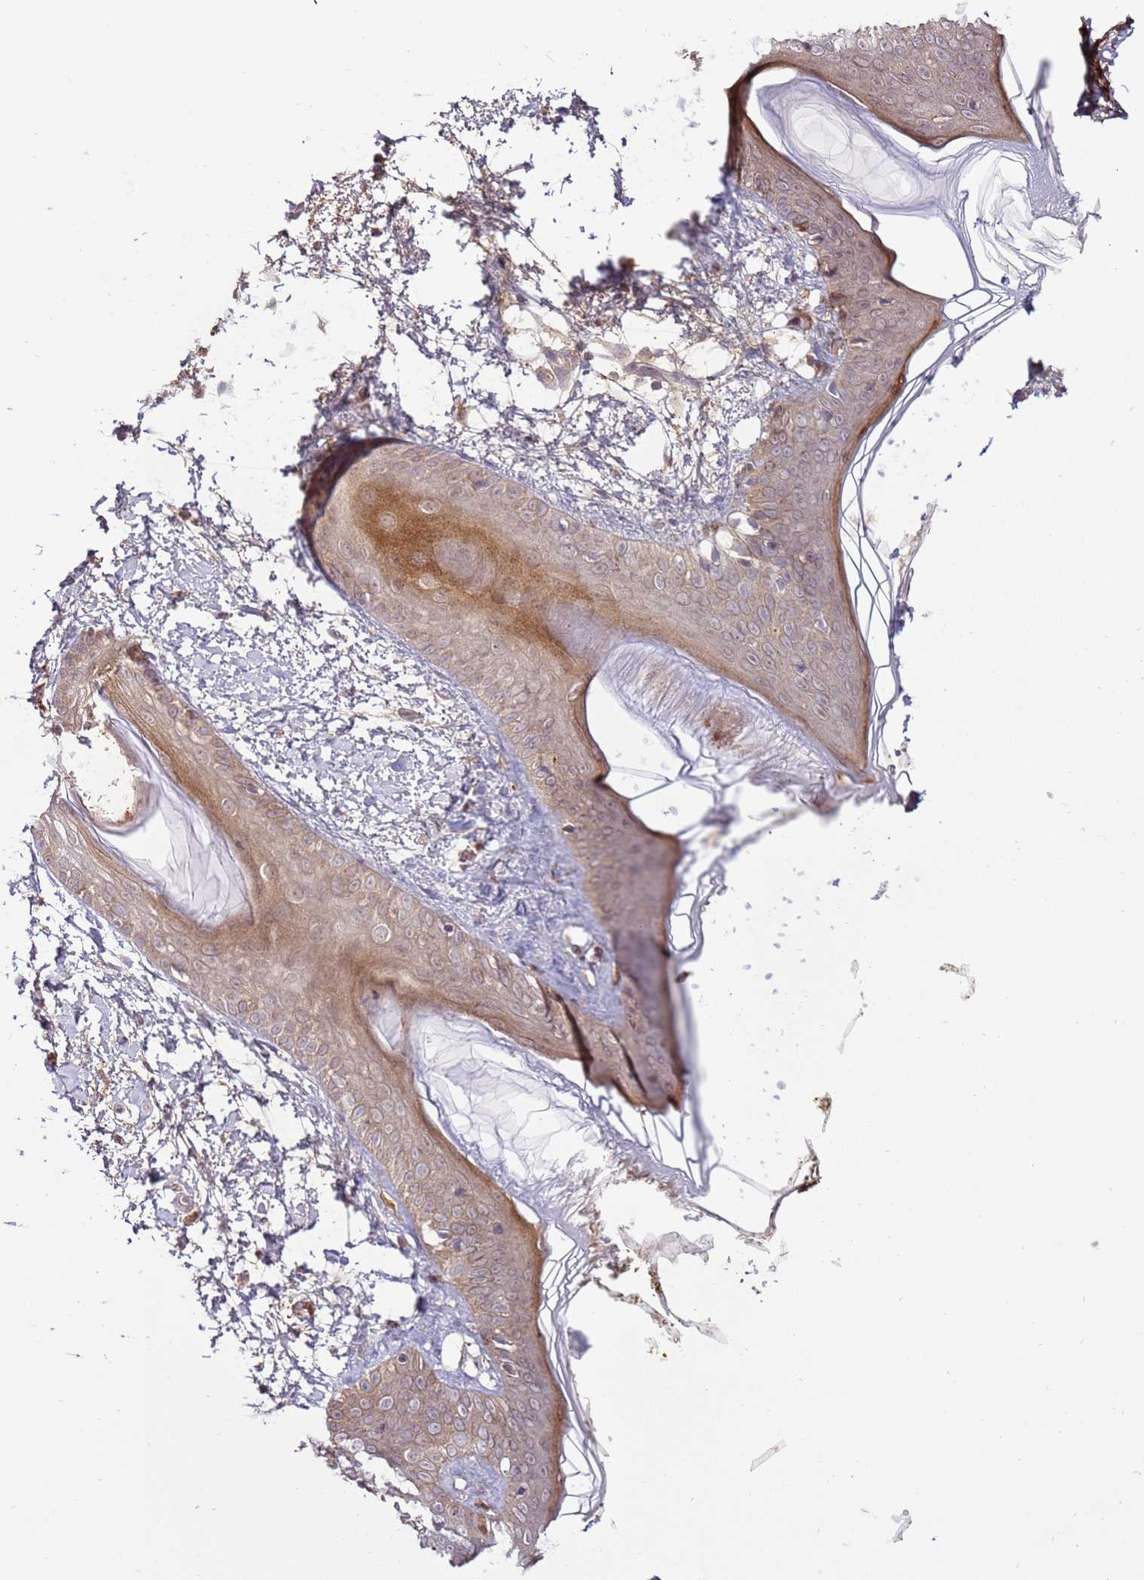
{"staining": {"intensity": "moderate", "quantity": ">75%", "location": "cytoplasmic/membranous"}, "tissue": "skin", "cell_type": "Fibroblasts", "image_type": "normal", "snomed": [{"axis": "morphology", "description": "Normal tissue, NOS"}, {"axis": "topography", "description": "Skin"}], "caption": "Immunohistochemical staining of normal human skin reveals moderate cytoplasmic/membranous protein positivity in approximately >75% of fibroblasts.", "gene": "ZNF624", "patient": {"sex": "female", "age": 34}}